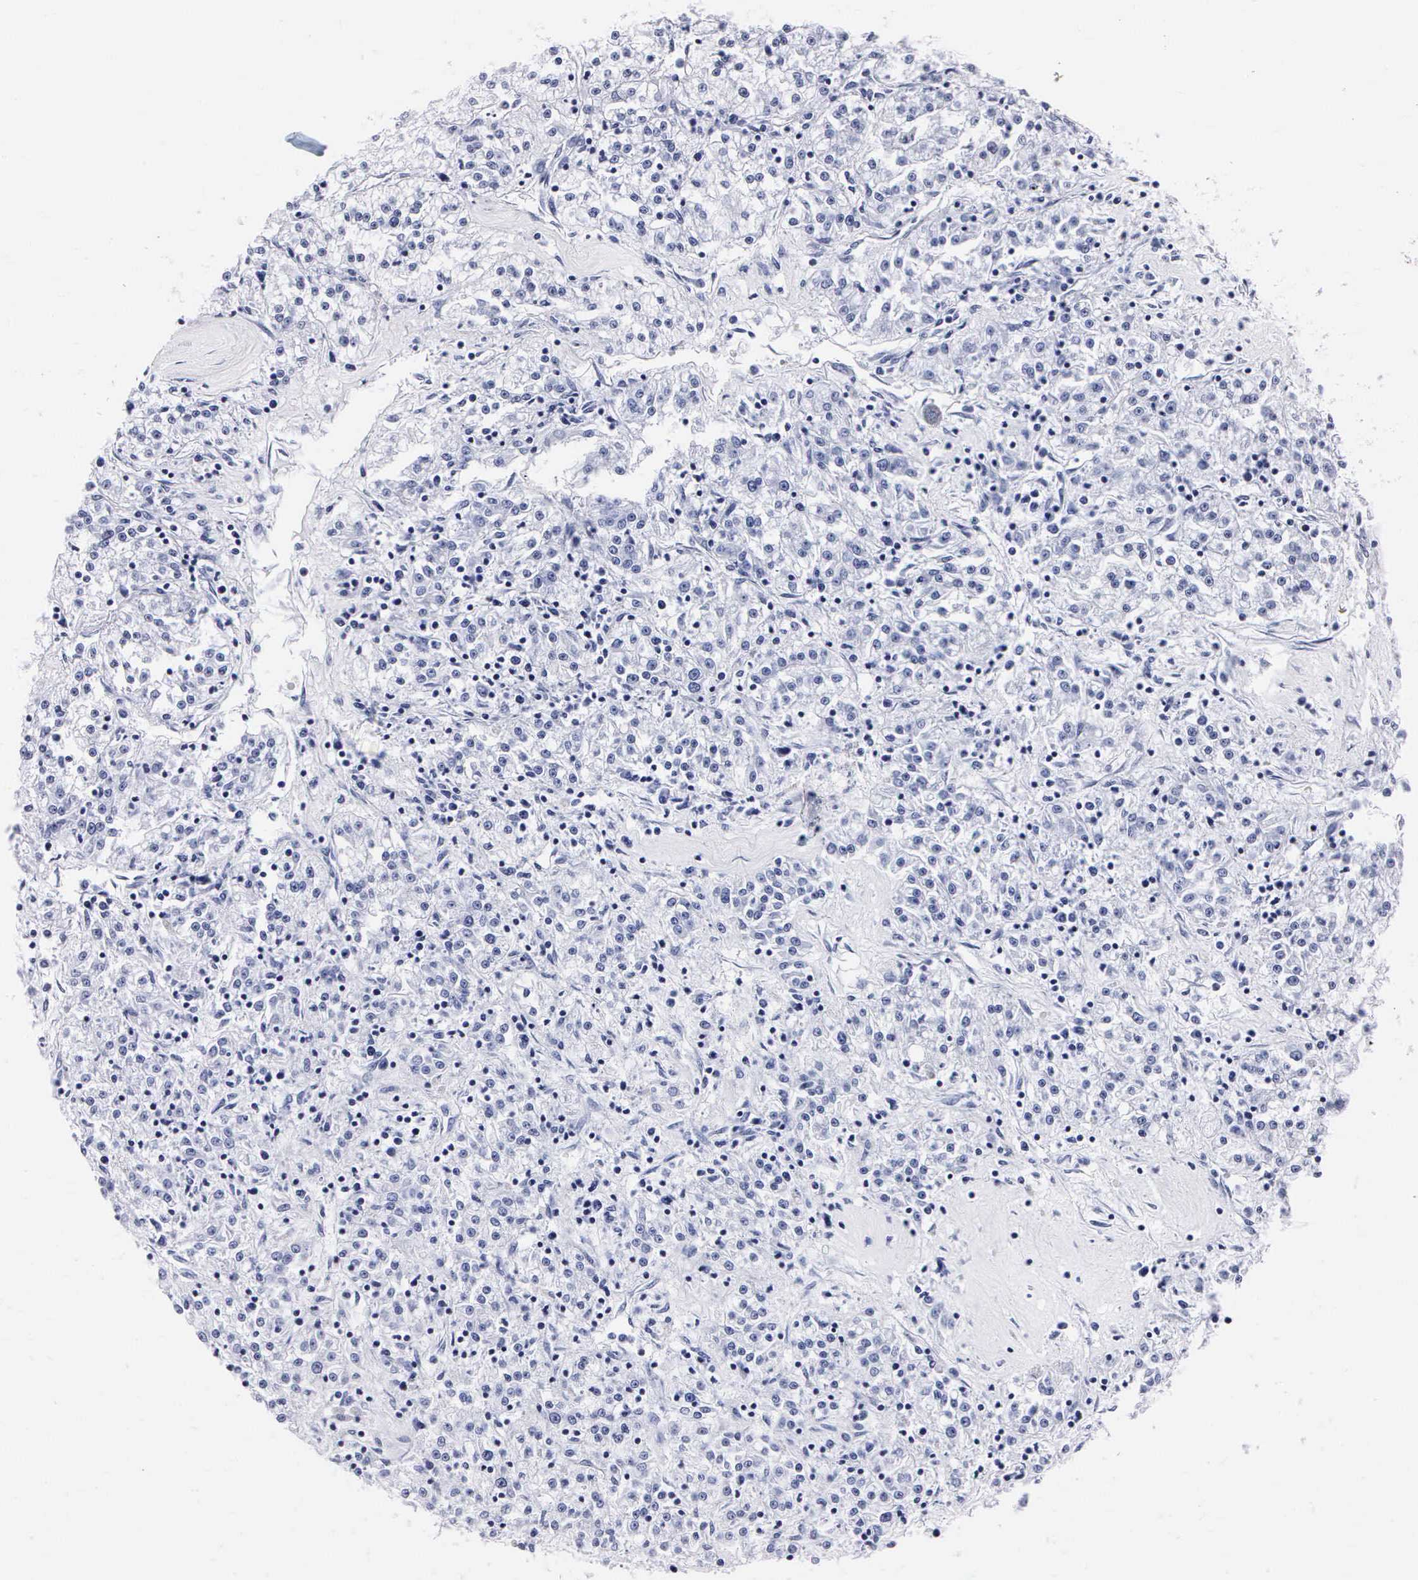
{"staining": {"intensity": "negative", "quantity": "none", "location": "none"}, "tissue": "renal cancer", "cell_type": "Tumor cells", "image_type": "cancer", "snomed": [{"axis": "morphology", "description": "Adenocarcinoma, NOS"}, {"axis": "topography", "description": "Kidney"}], "caption": "The histopathology image displays no significant positivity in tumor cells of renal adenocarcinoma.", "gene": "MB", "patient": {"sex": "female", "age": 76}}